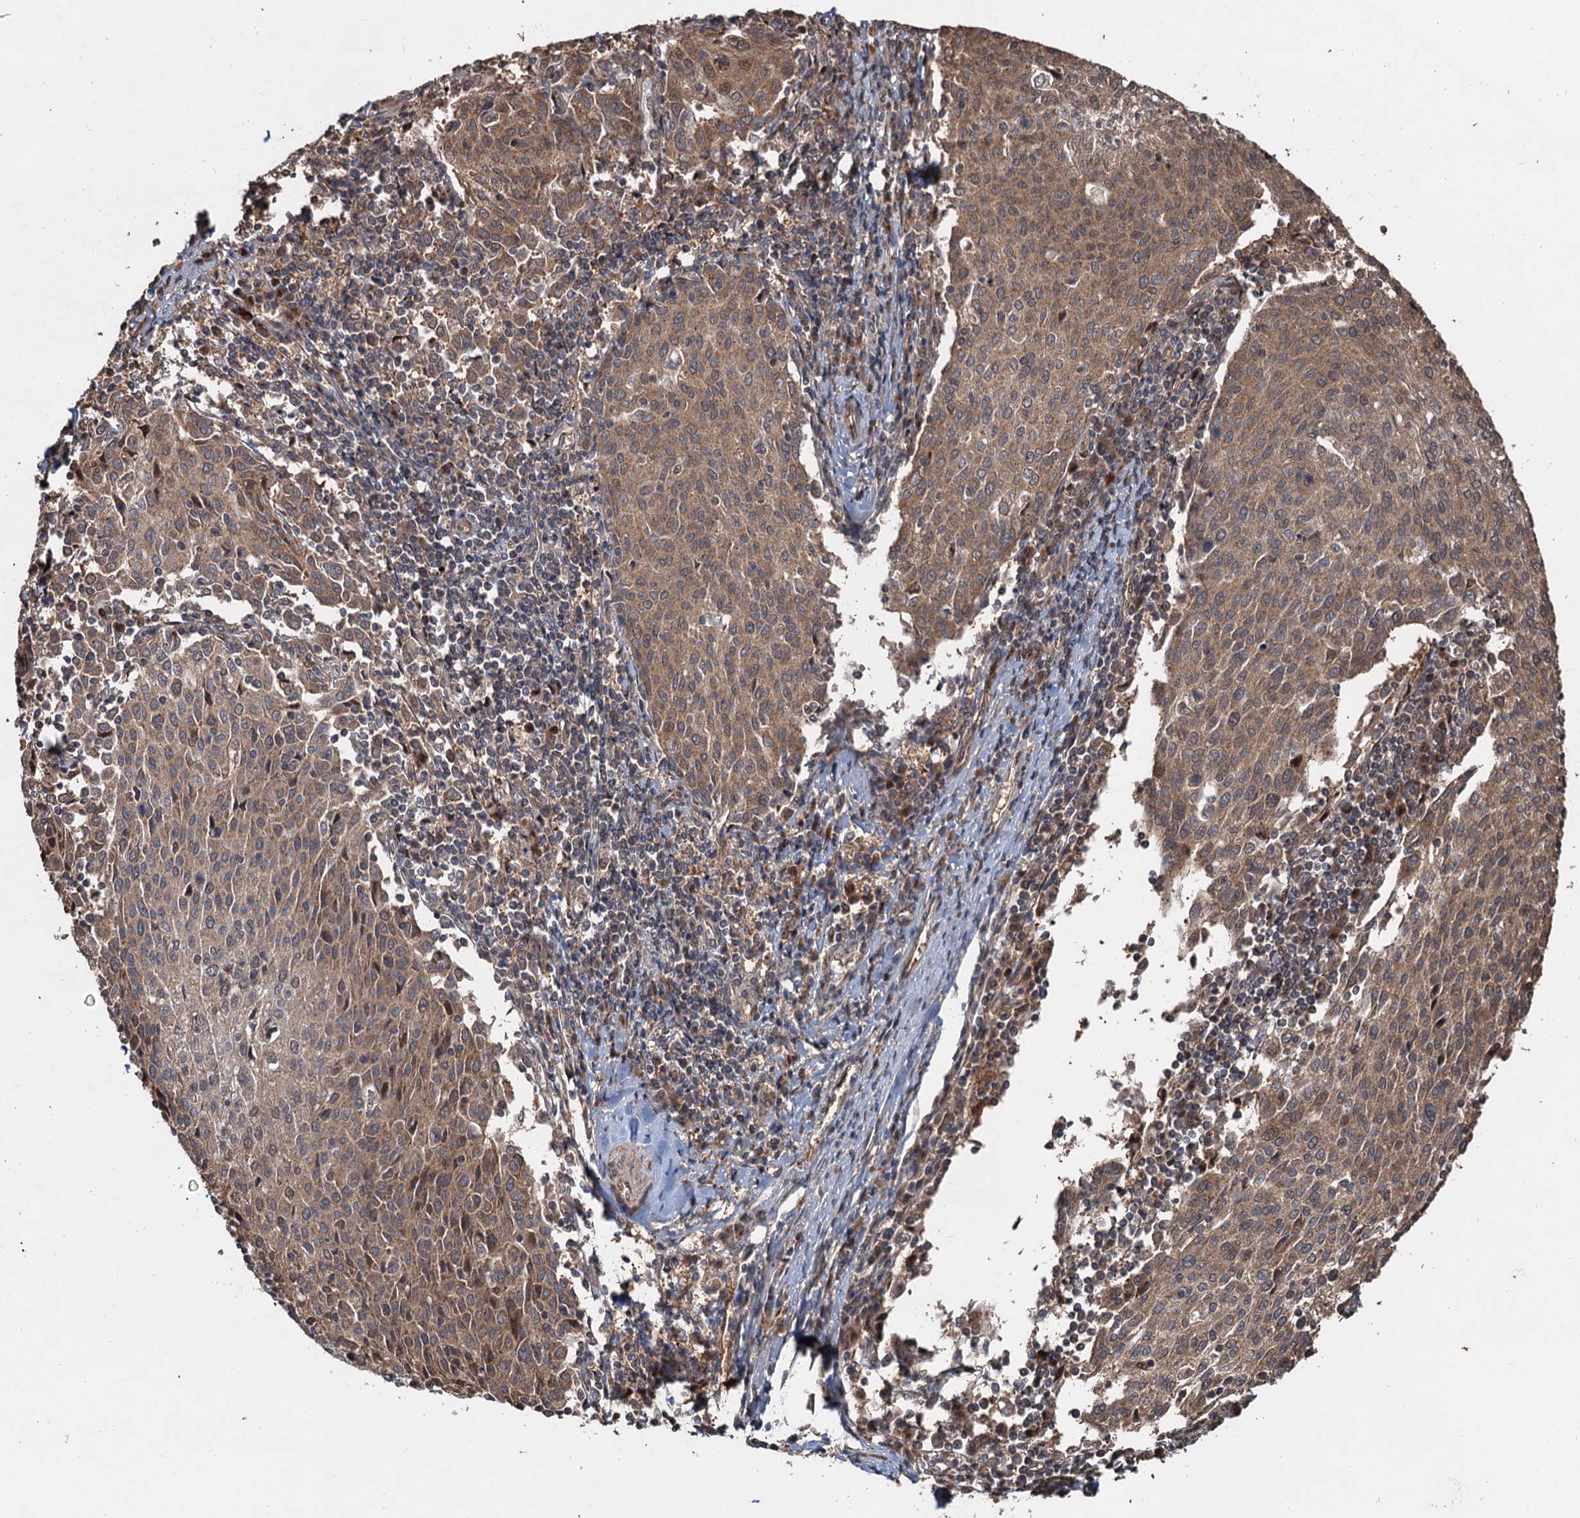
{"staining": {"intensity": "moderate", "quantity": ">75%", "location": "cytoplasmic/membranous"}, "tissue": "cervical cancer", "cell_type": "Tumor cells", "image_type": "cancer", "snomed": [{"axis": "morphology", "description": "Squamous cell carcinoma, NOS"}, {"axis": "topography", "description": "Cervix"}], "caption": "Cervical cancer (squamous cell carcinoma) stained with immunohistochemistry exhibits moderate cytoplasmic/membranous expression in about >75% of tumor cells. The staining was performed using DAB (3,3'-diaminobenzidine) to visualize the protein expression in brown, while the nuclei were stained in blue with hematoxylin (Magnification: 20x).", "gene": "DEXI", "patient": {"sex": "female", "age": 46}}